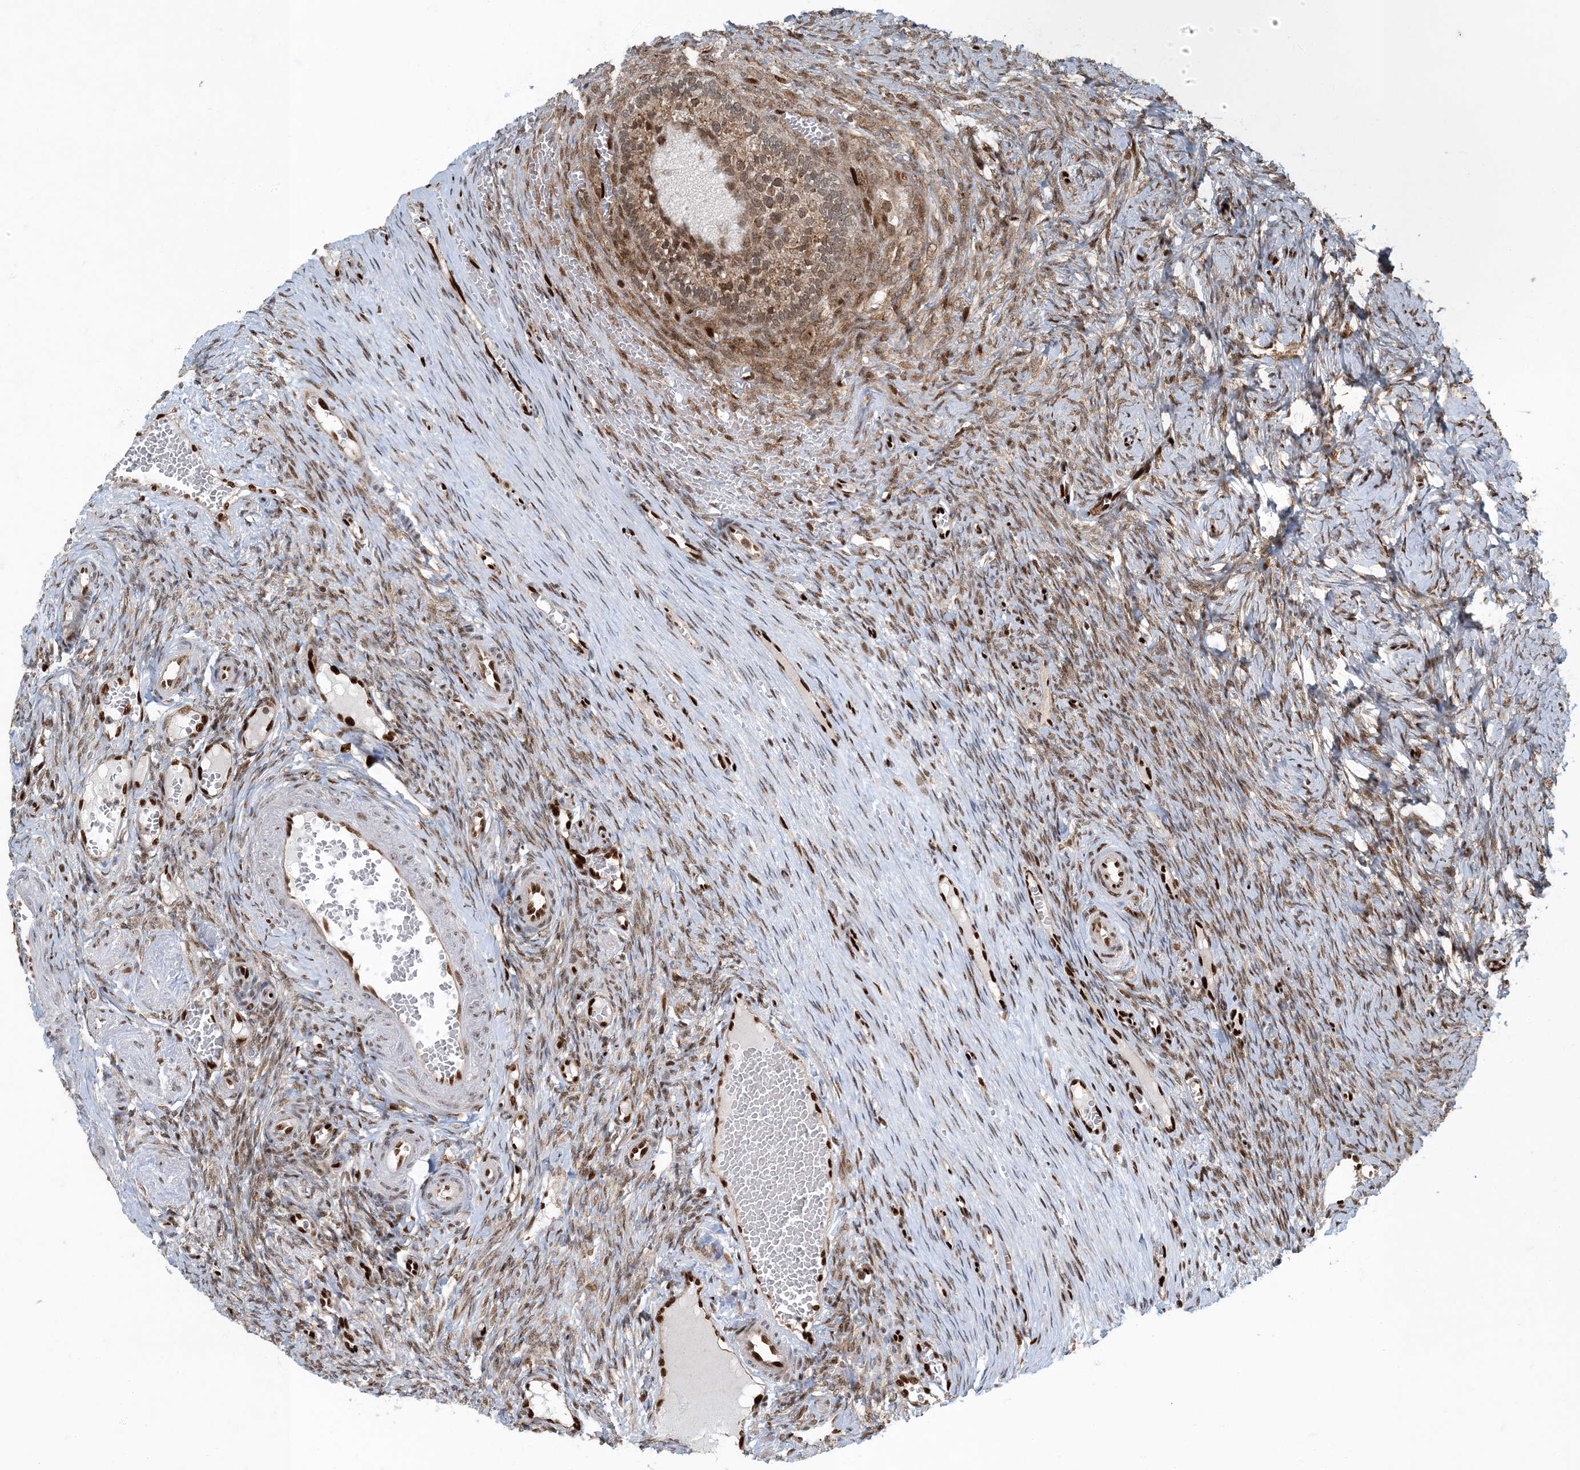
{"staining": {"intensity": "moderate", "quantity": ">75%", "location": "nuclear"}, "tissue": "ovary", "cell_type": "Follicle cells", "image_type": "normal", "snomed": [{"axis": "morphology", "description": "Adenocarcinoma, NOS"}, {"axis": "topography", "description": "Endometrium"}], "caption": "DAB (3,3'-diaminobenzidine) immunohistochemical staining of unremarkable human ovary demonstrates moderate nuclear protein expression in approximately >75% of follicle cells. (Stains: DAB (3,3'-diaminobenzidine) in brown, nuclei in blue, Microscopy: brightfield microscopy at high magnification).", "gene": "MBD1", "patient": {"sex": "female", "age": 32}}